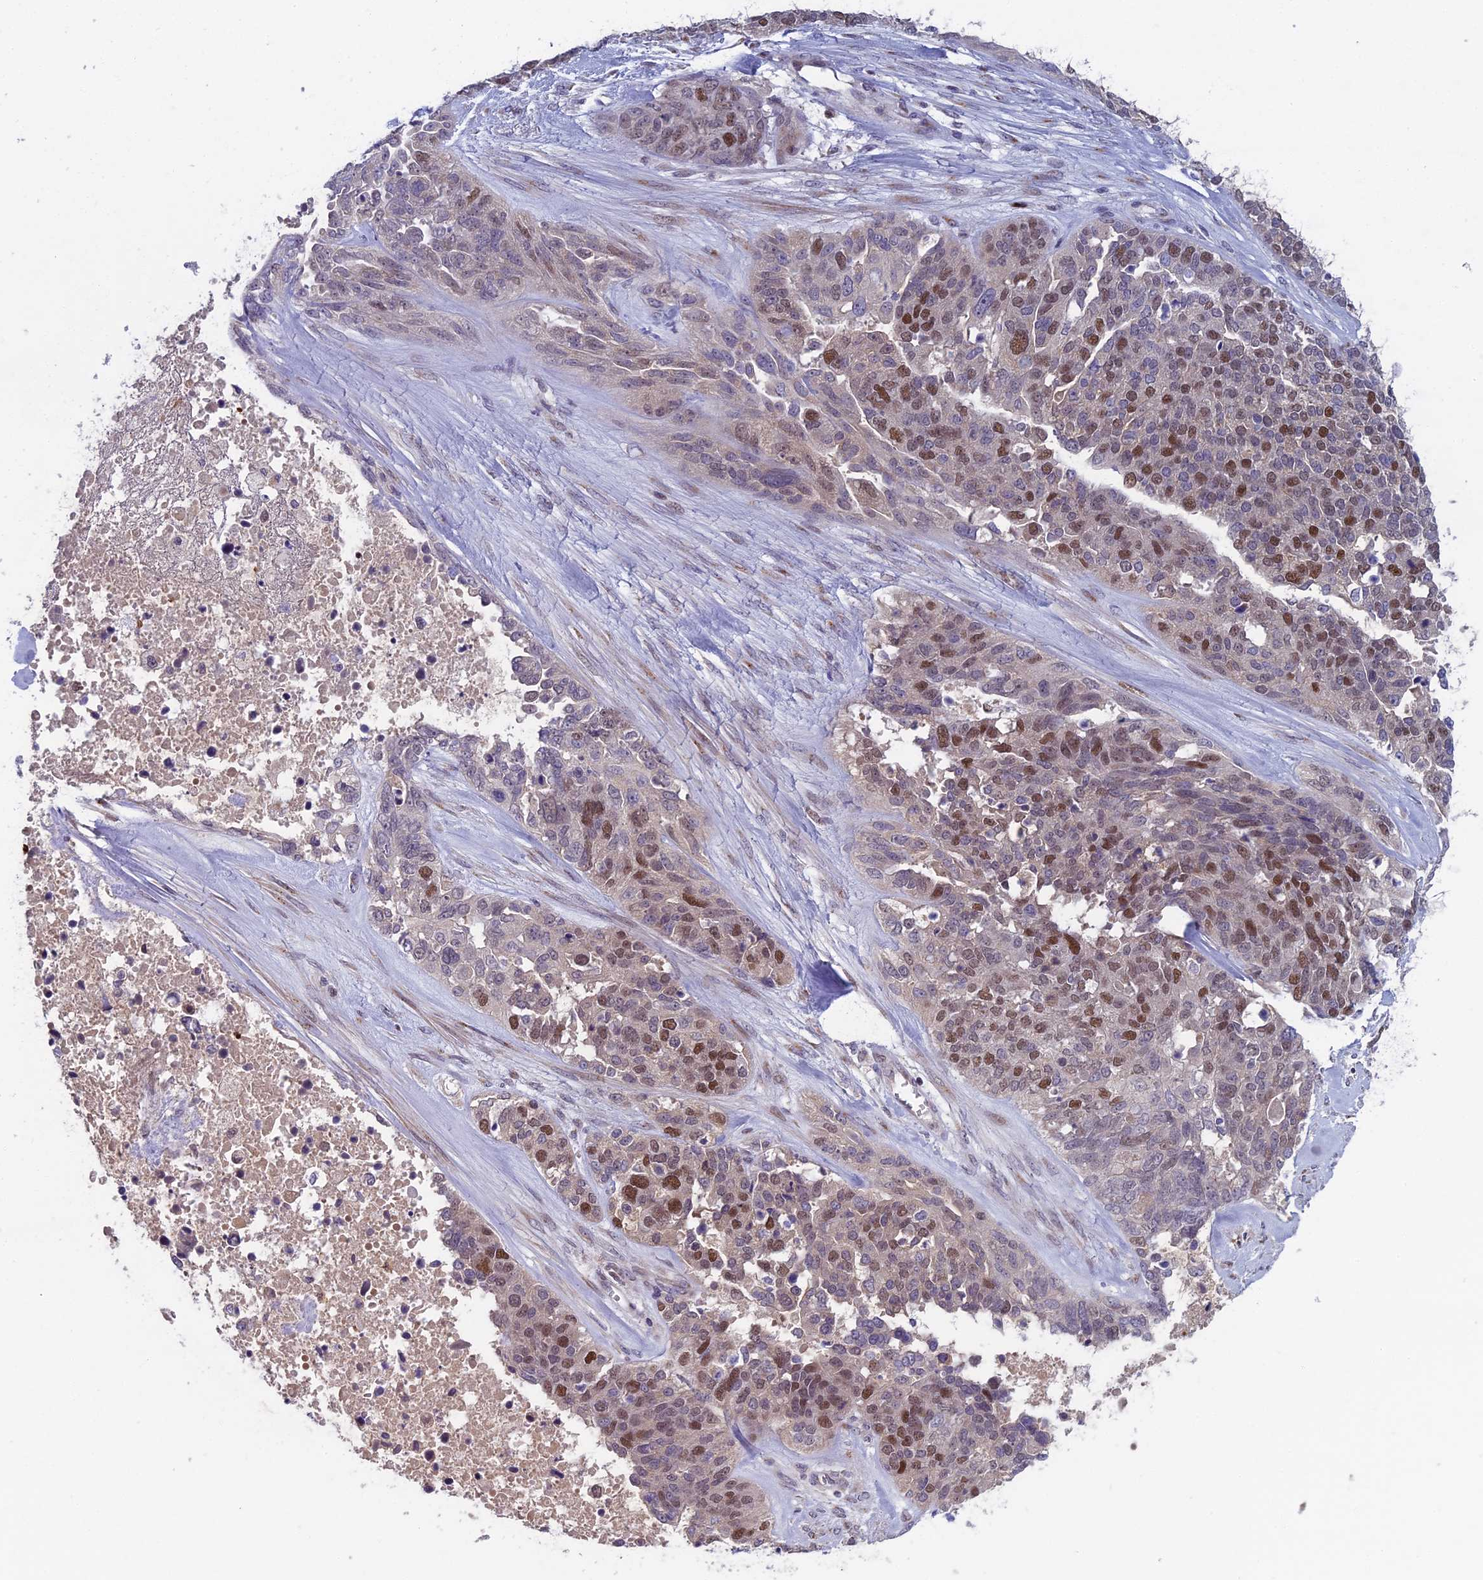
{"staining": {"intensity": "moderate", "quantity": "25%-75%", "location": "nuclear"}, "tissue": "ovarian cancer", "cell_type": "Tumor cells", "image_type": "cancer", "snomed": [{"axis": "morphology", "description": "Cystadenocarcinoma, serous, NOS"}, {"axis": "topography", "description": "Ovary"}], "caption": "A histopathology image of ovarian cancer stained for a protein displays moderate nuclear brown staining in tumor cells.", "gene": "LIG1", "patient": {"sex": "female", "age": 44}}